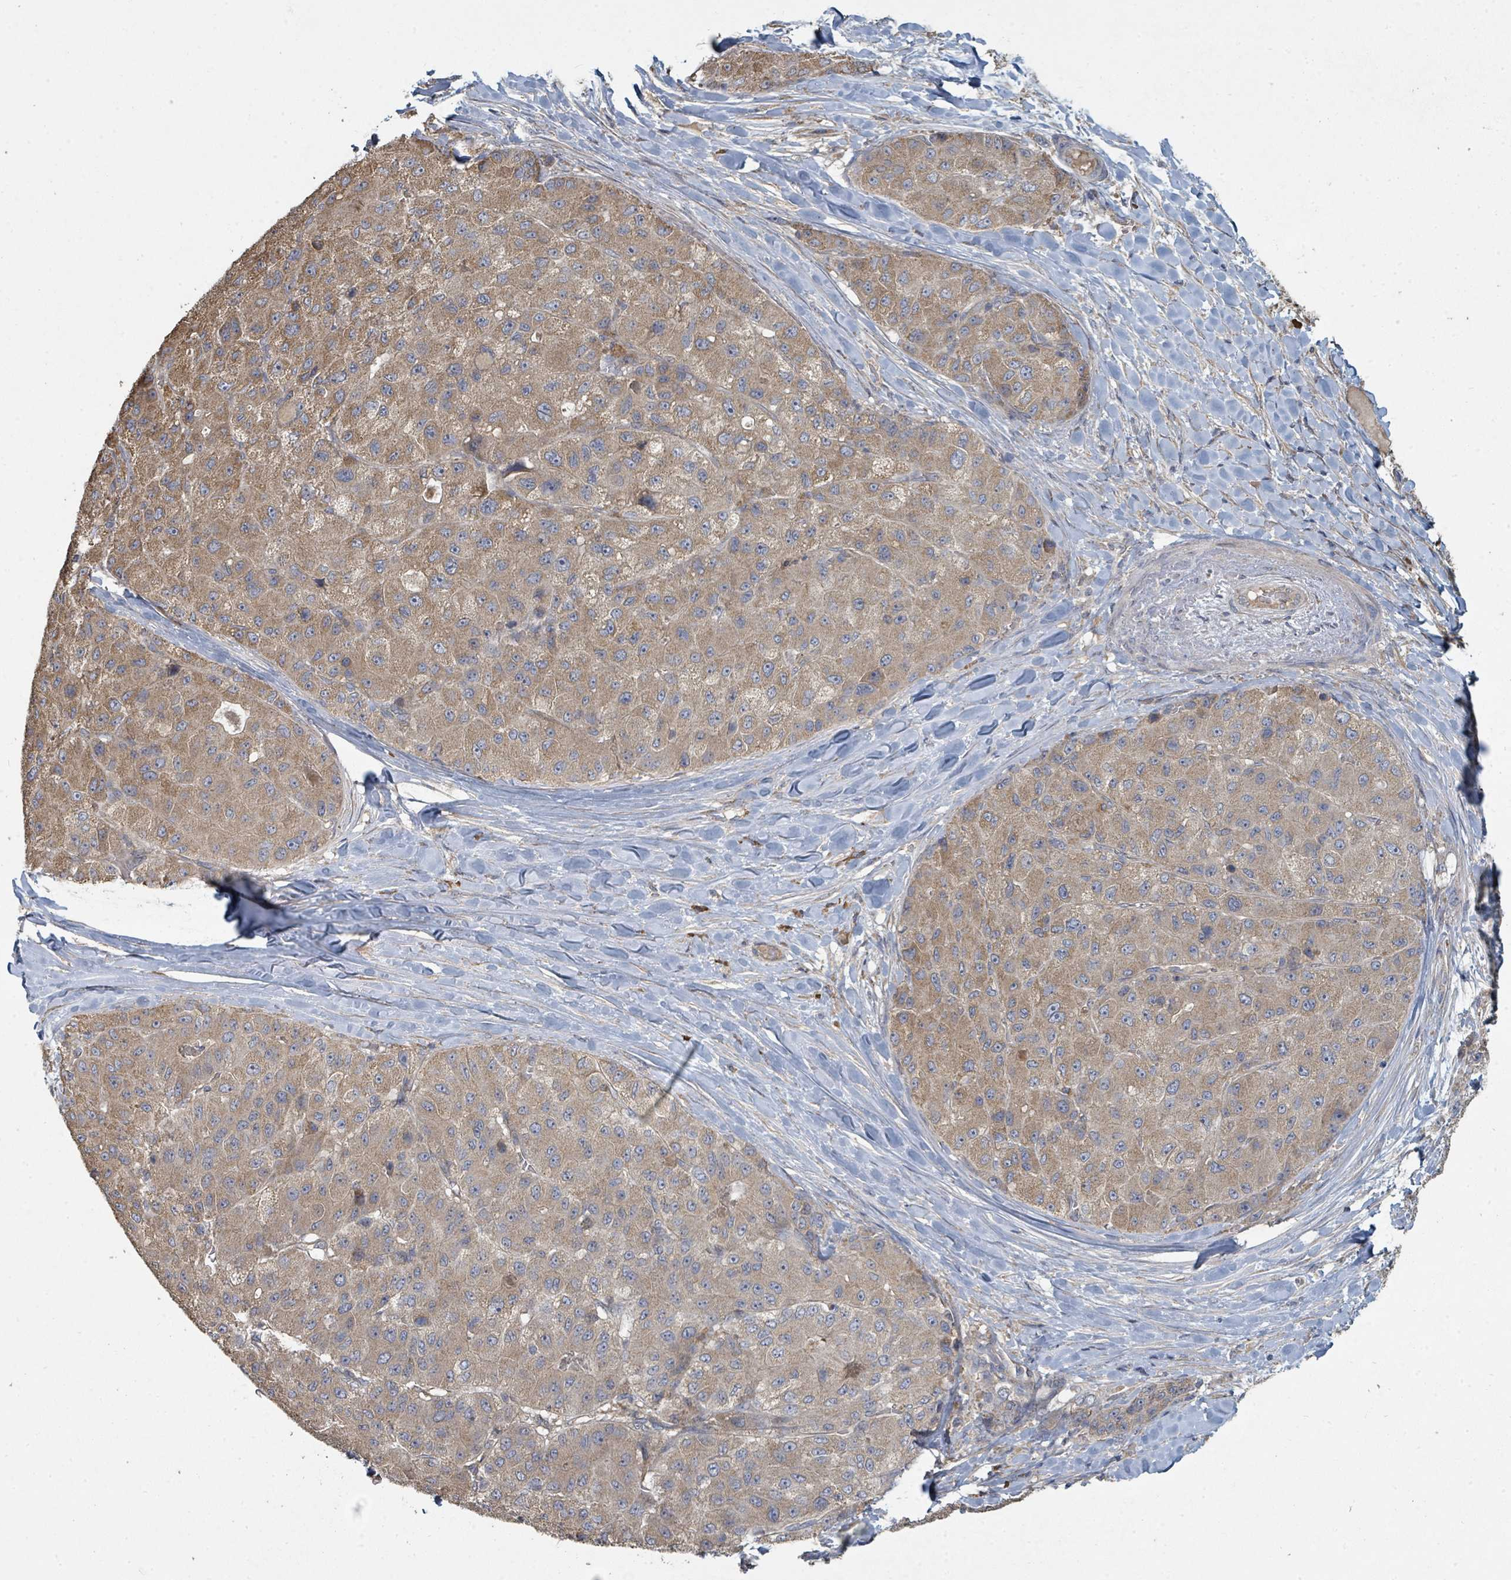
{"staining": {"intensity": "moderate", "quantity": ">75%", "location": "cytoplasmic/membranous"}, "tissue": "liver cancer", "cell_type": "Tumor cells", "image_type": "cancer", "snomed": [{"axis": "morphology", "description": "Carcinoma, Hepatocellular, NOS"}, {"axis": "topography", "description": "Liver"}], "caption": "This is a photomicrograph of immunohistochemistry staining of hepatocellular carcinoma (liver), which shows moderate expression in the cytoplasmic/membranous of tumor cells.", "gene": "WDFY1", "patient": {"sex": "male", "age": 80}}